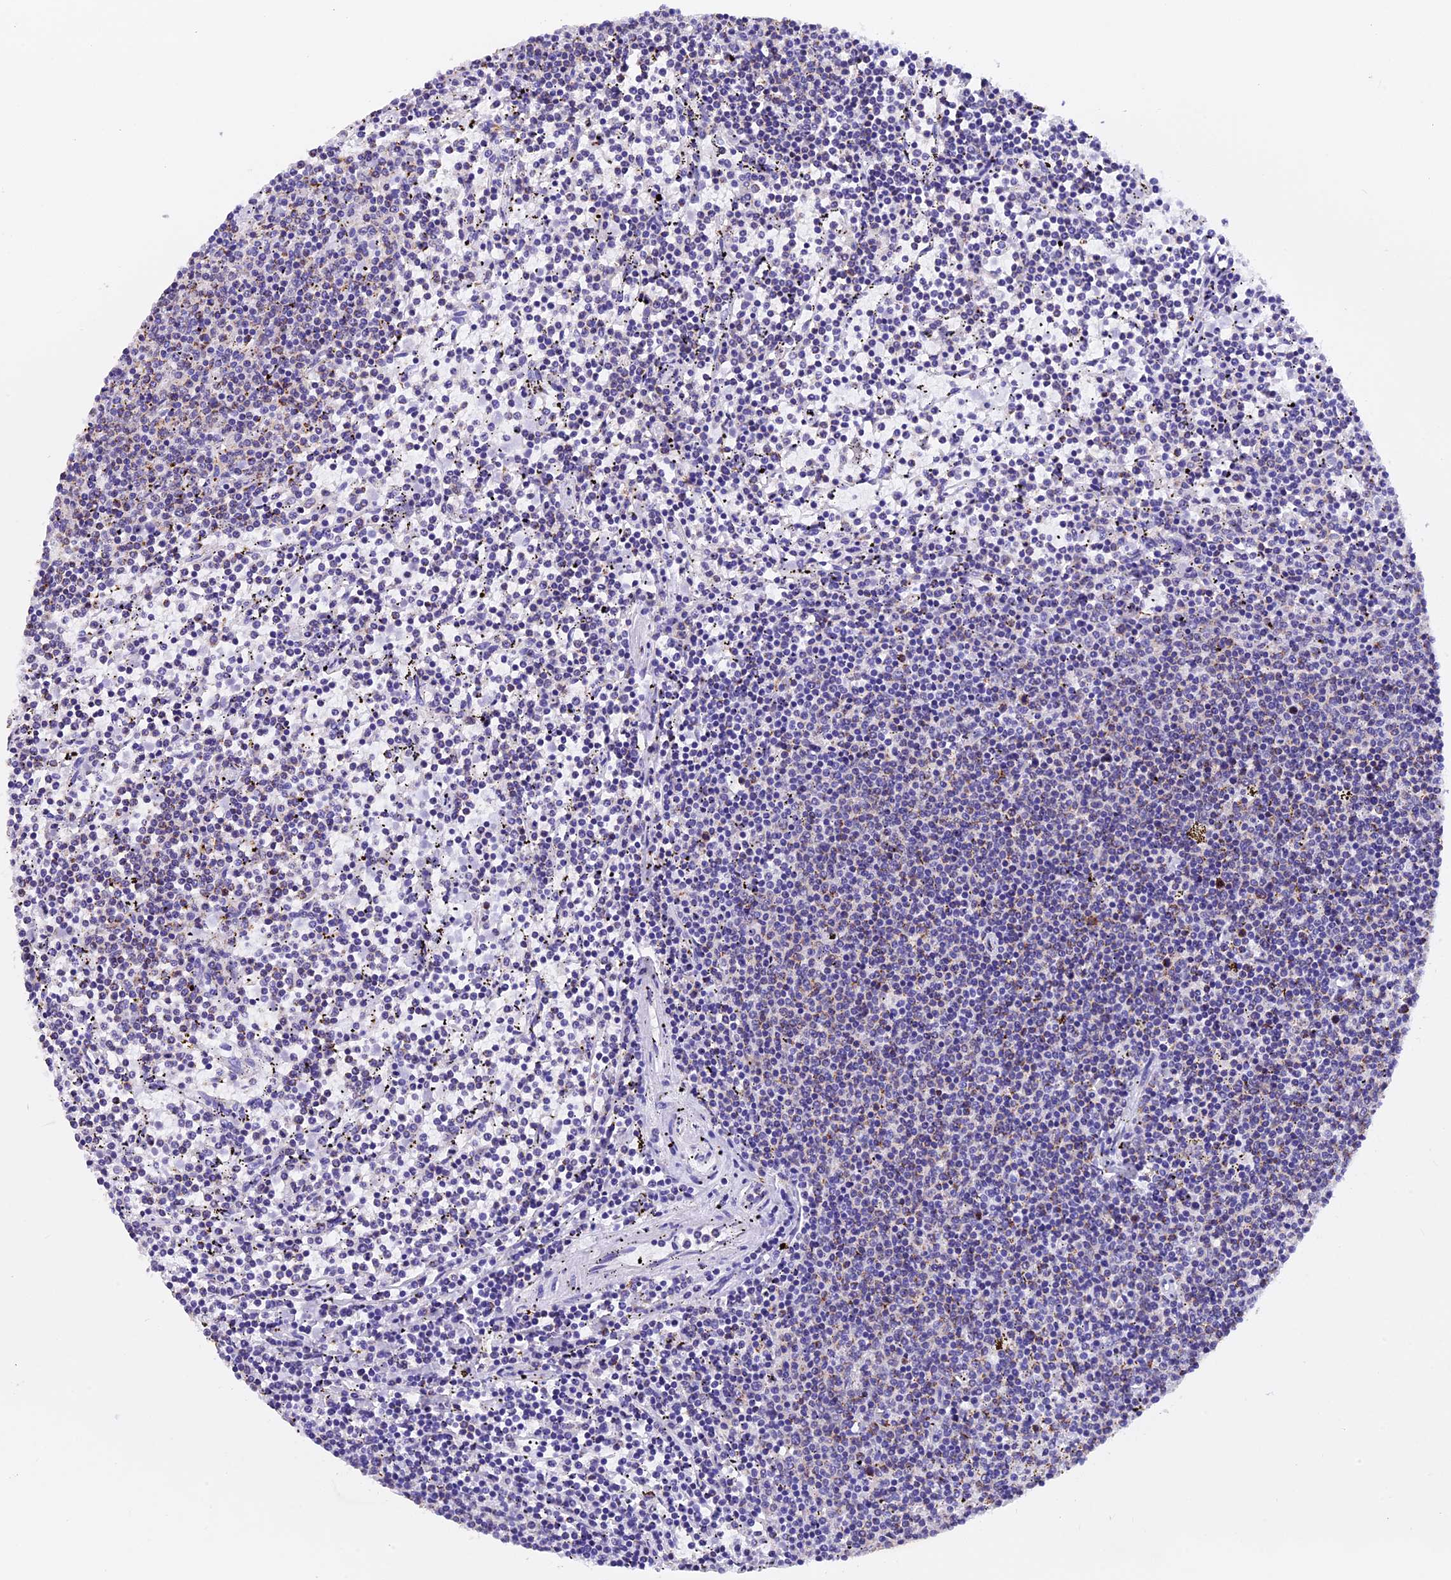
{"staining": {"intensity": "moderate", "quantity": "<25%", "location": "cytoplasmic/membranous"}, "tissue": "lymphoma", "cell_type": "Tumor cells", "image_type": "cancer", "snomed": [{"axis": "morphology", "description": "Malignant lymphoma, non-Hodgkin's type, Low grade"}, {"axis": "topography", "description": "Spleen"}], "caption": "The immunohistochemical stain labels moderate cytoplasmic/membranous positivity in tumor cells of low-grade malignant lymphoma, non-Hodgkin's type tissue. (brown staining indicates protein expression, while blue staining denotes nuclei).", "gene": "SLC8B1", "patient": {"sex": "female", "age": 50}}